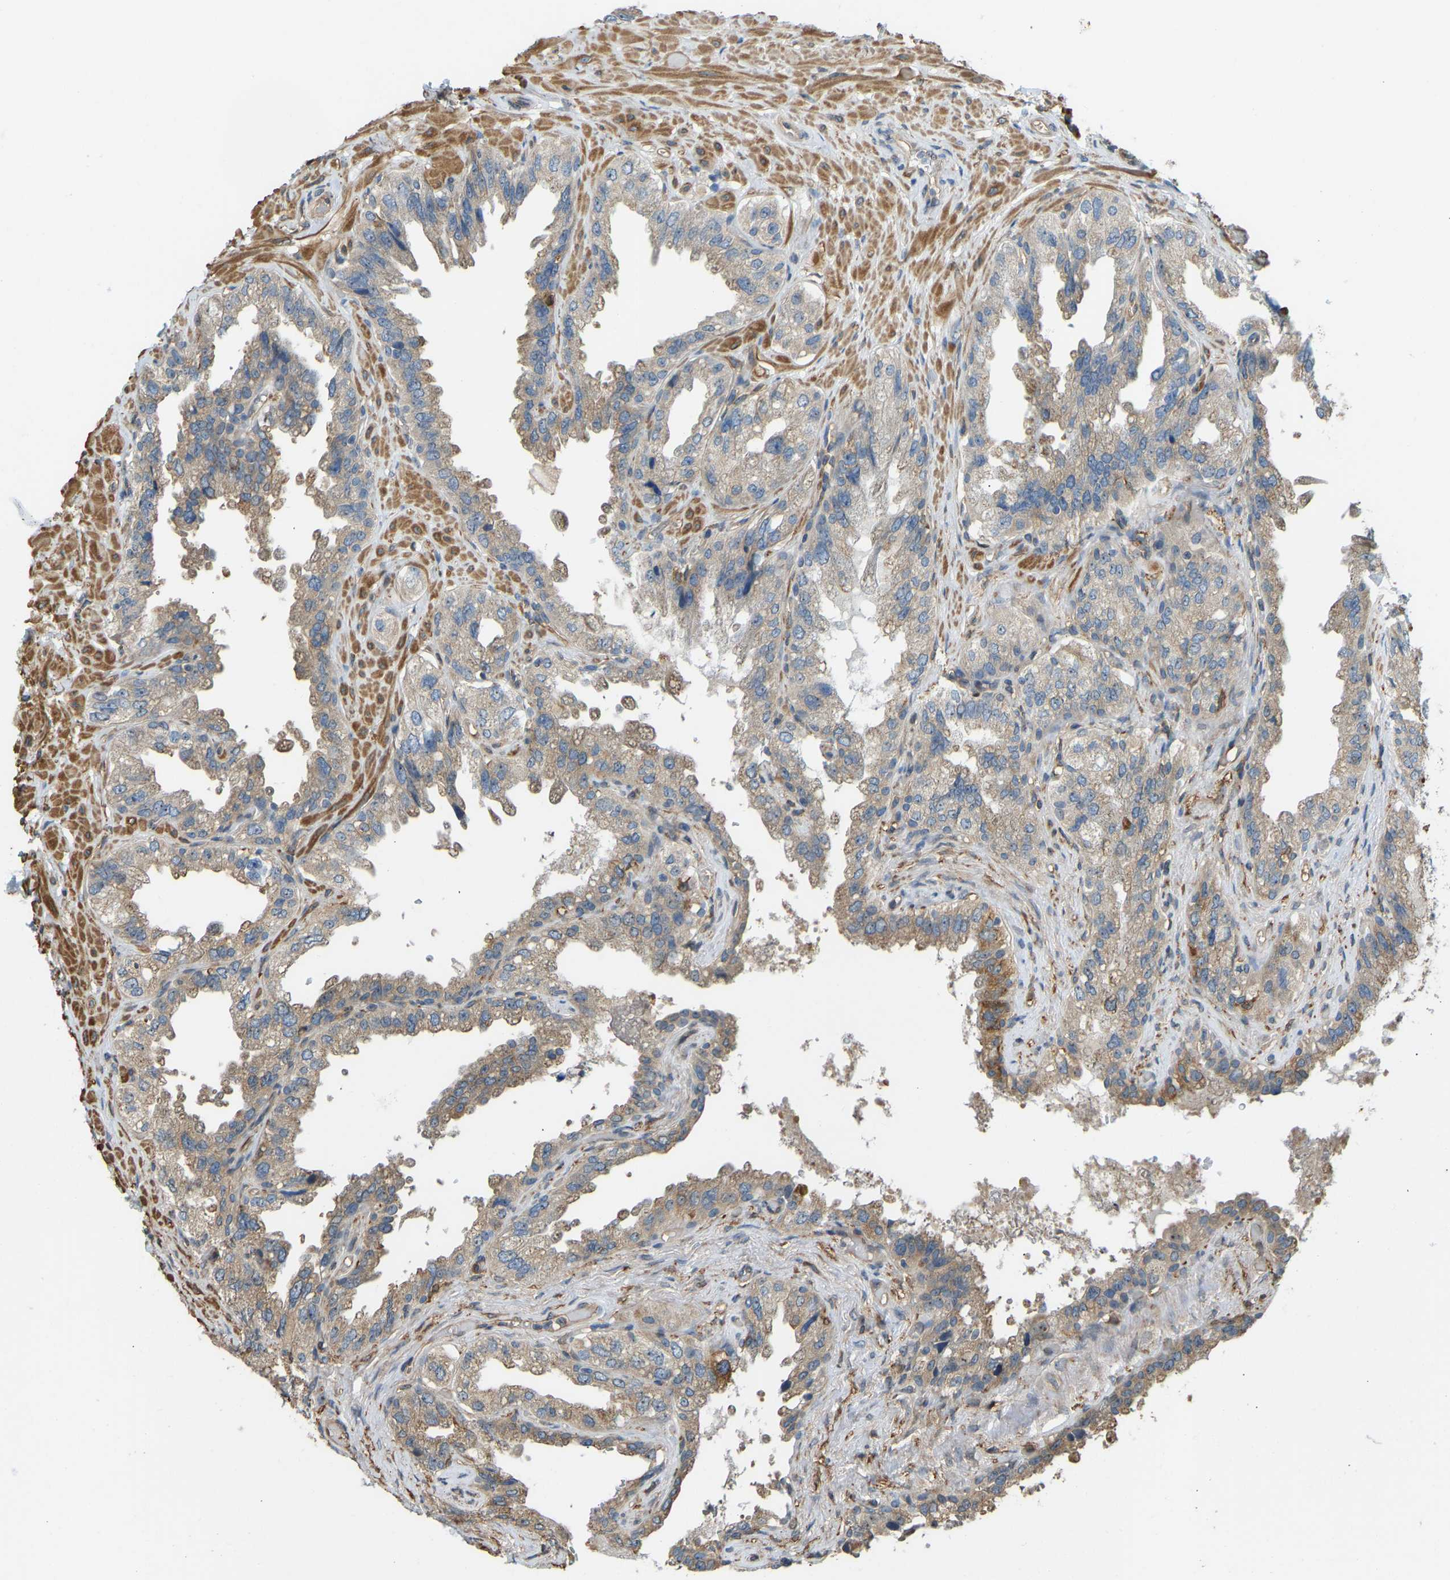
{"staining": {"intensity": "weak", "quantity": "25%-75%", "location": "cytoplasmic/membranous"}, "tissue": "seminal vesicle", "cell_type": "Glandular cells", "image_type": "normal", "snomed": [{"axis": "morphology", "description": "Normal tissue, NOS"}, {"axis": "topography", "description": "Seminal veicle"}], "caption": "A brown stain labels weak cytoplasmic/membranous positivity of a protein in glandular cells of normal human seminal vesicle.", "gene": "OS9", "patient": {"sex": "male", "age": 68}}